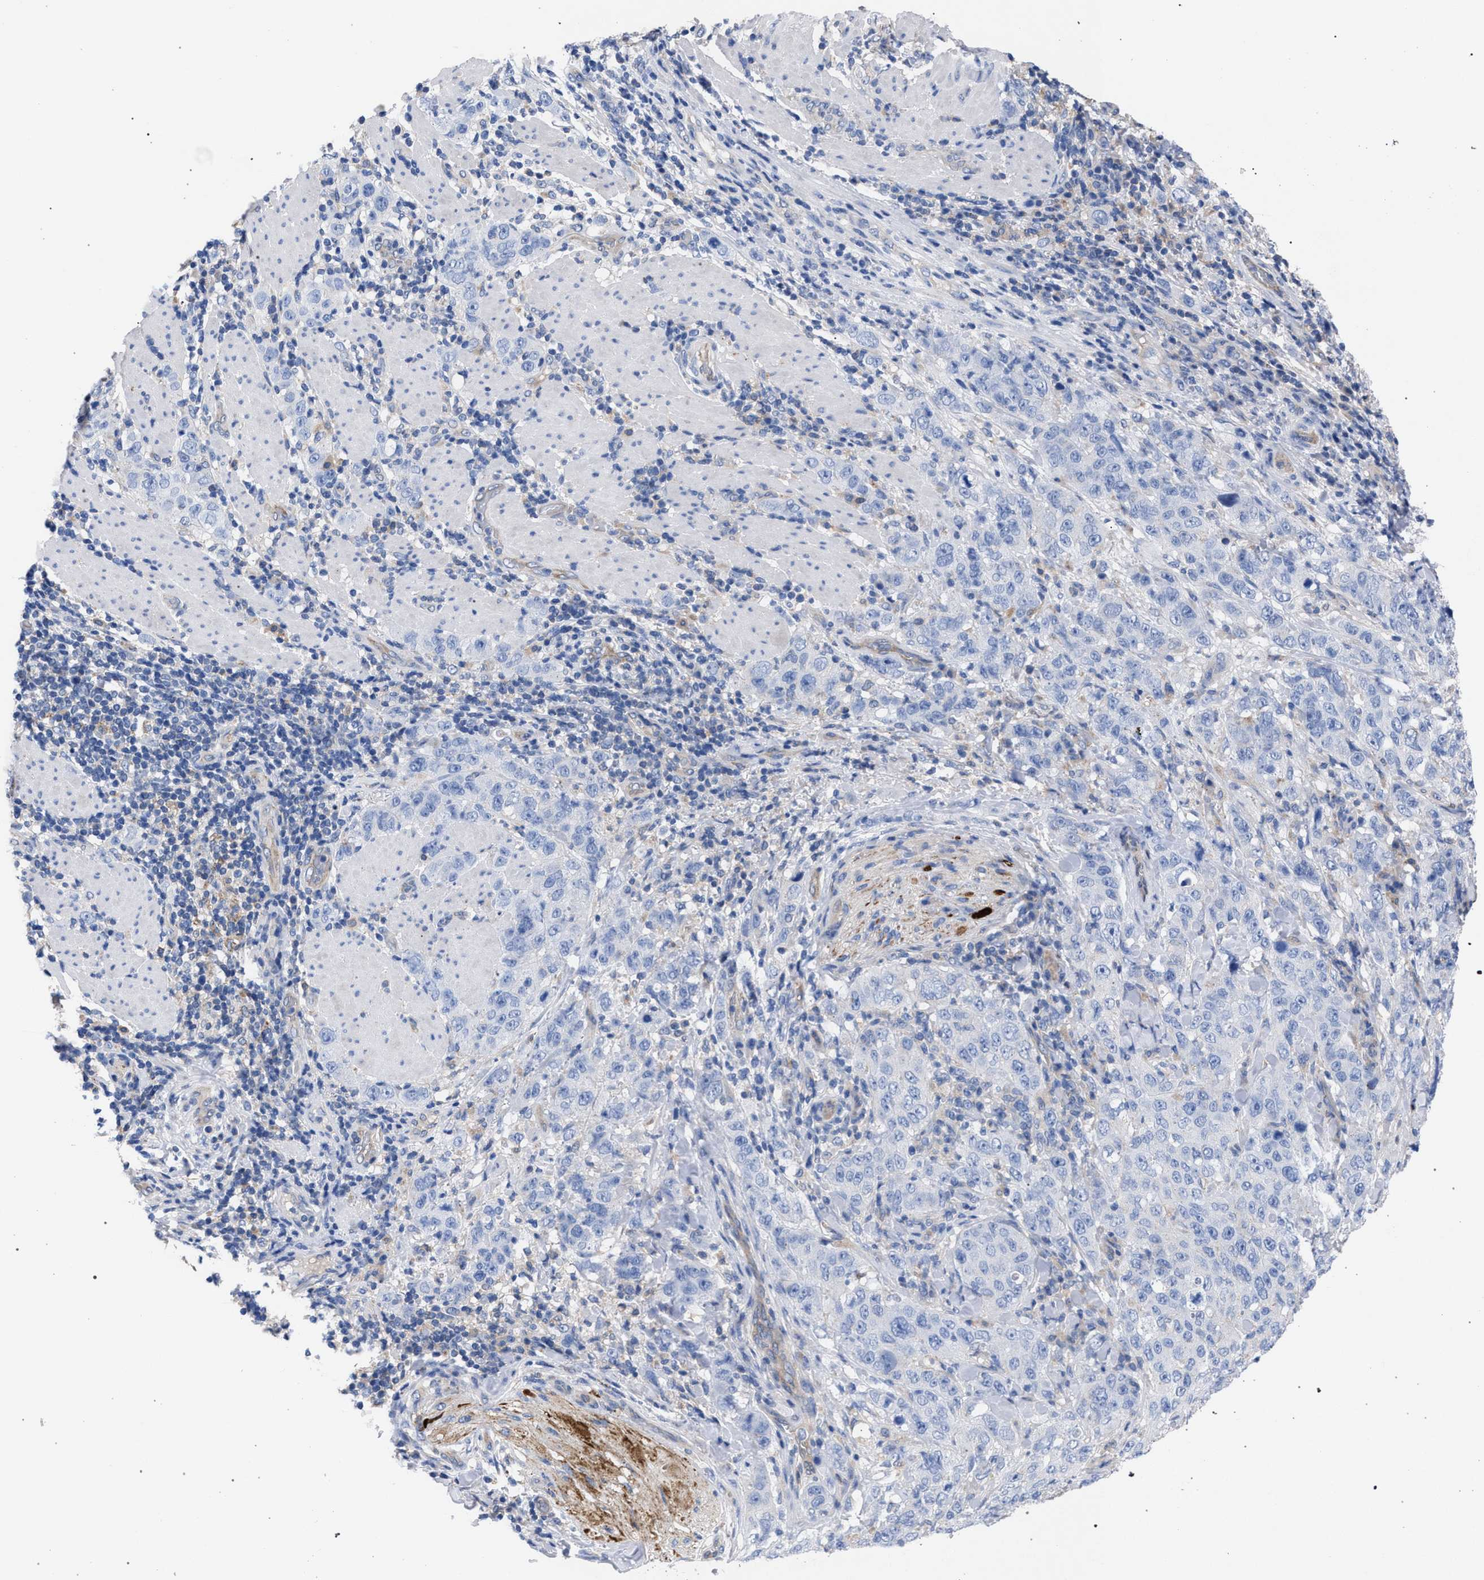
{"staining": {"intensity": "negative", "quantity": "none", "location": "none"}, "tissue": "stomach cancer", "cell_type": "Tumor cells", "image_type": "cancer", "snomed": [{"axis": "morphology", "description": "Adenocarcinoma, NOS"}, {"axis": "topography", "description": "Stomach"}], "caption": "DAB immunohistochemical staining of human stomach adenocarcinoma displays no significant expression in tumor cells. The staining is performed using DAB (3,3'-diaminobenzidine) brown chromogen with nuclei counter-stained in using hematoxylin.", "gene": "GMPR", "patient": {"sex": "male", "age": 48}}